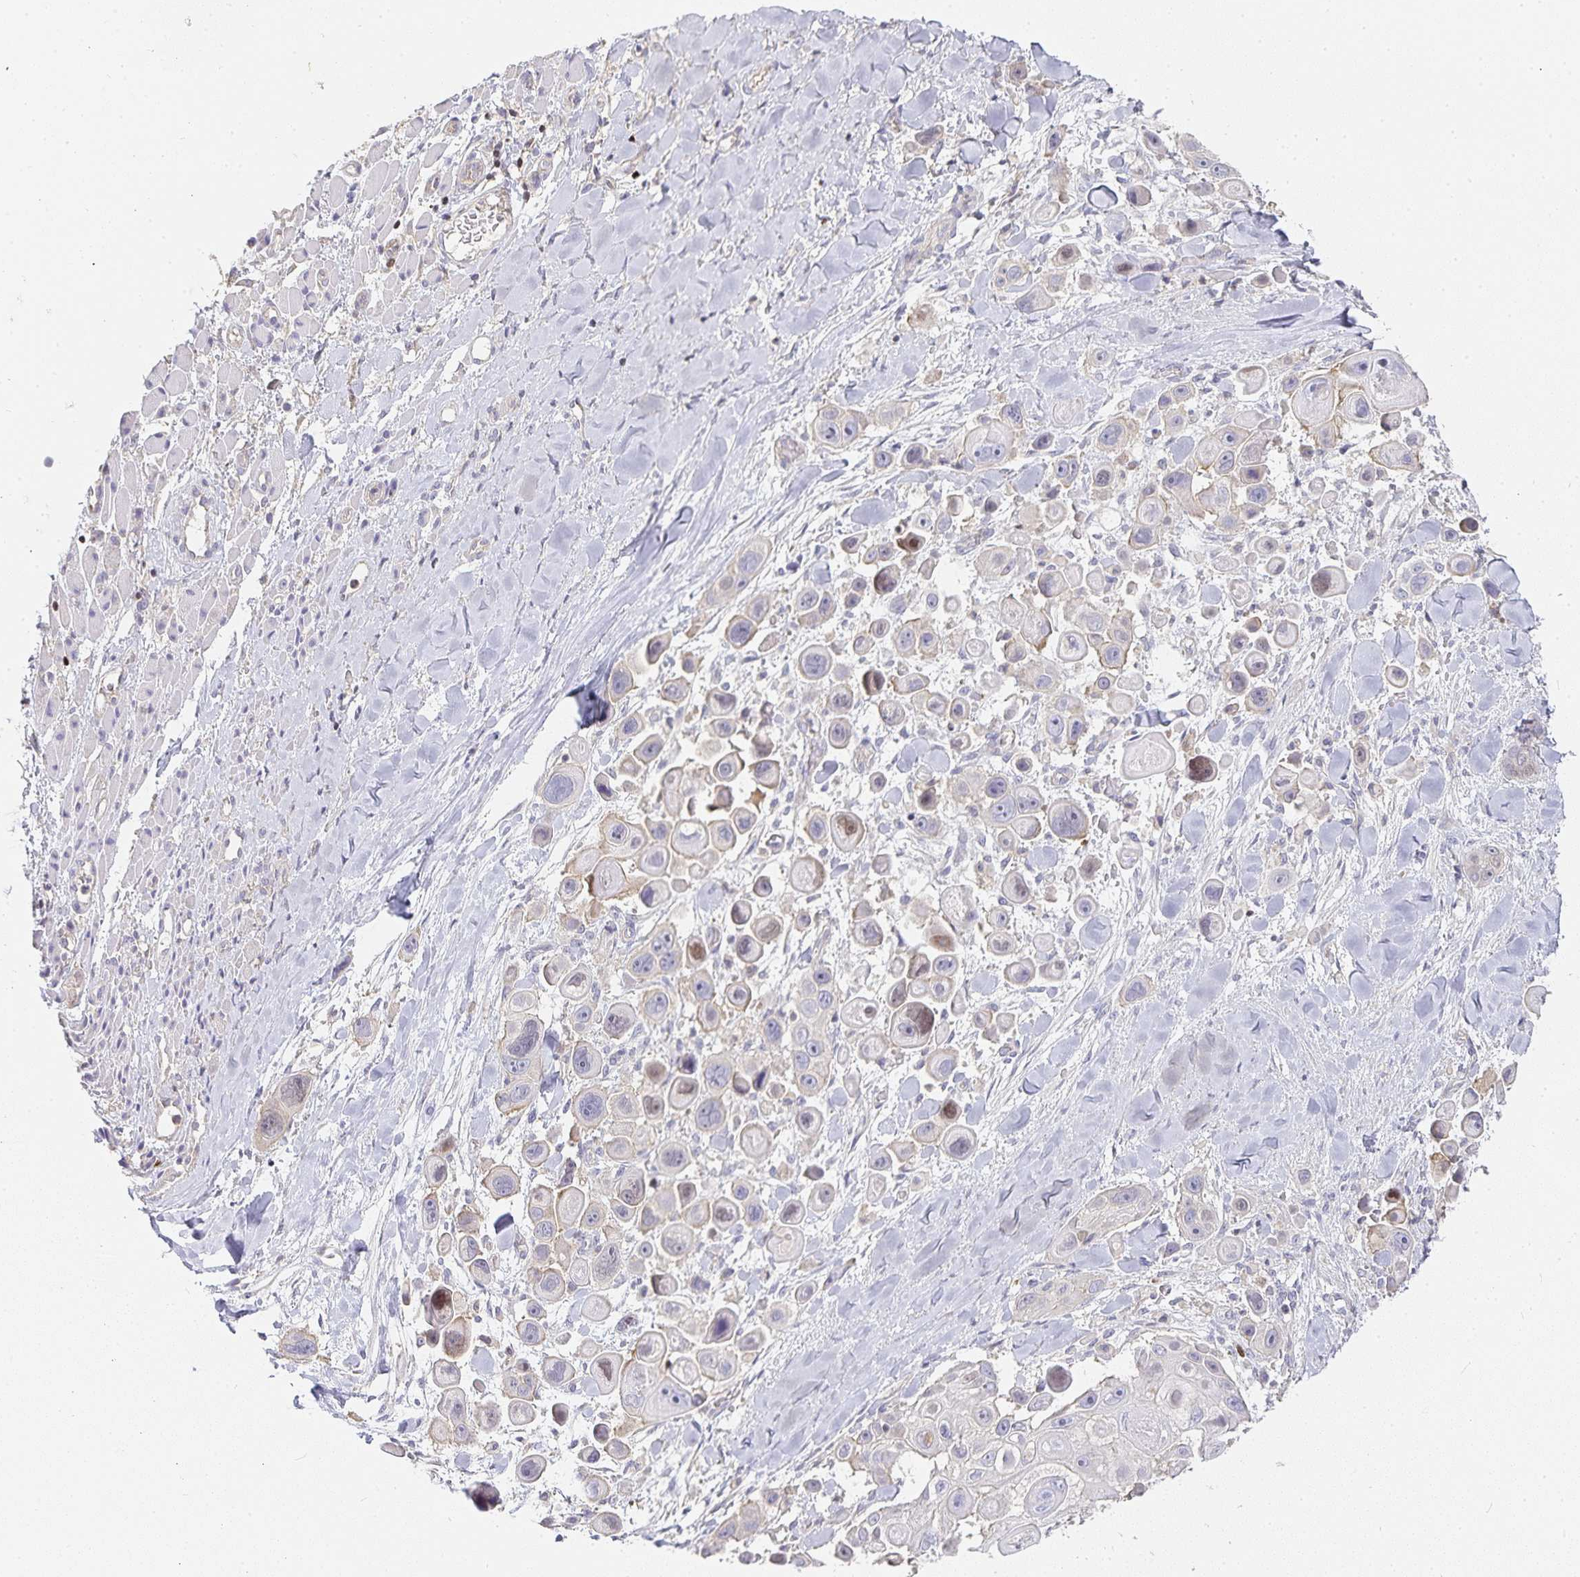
{"staining": {"intensity": "weak", "quantity": "<25%", "location": "nuclear"}, "tissue": "skin cancer", "cell_type": "Tumor cells", "image_type": "cancer", "snomed": [{"axis": "morphology", "description": "Squamous cell carcinoma, NOS"}, {"axis": "topography", "description": "Skin"}], "caption": "A high-resolution photomicrograph shows immunohistochemistry (IHC) staining of skin squamous cell carcinoma, which demonstrates no significant expression in tumor cells.", "gene": "GATA3", "patient": {"sex": "male", "age": 67}}